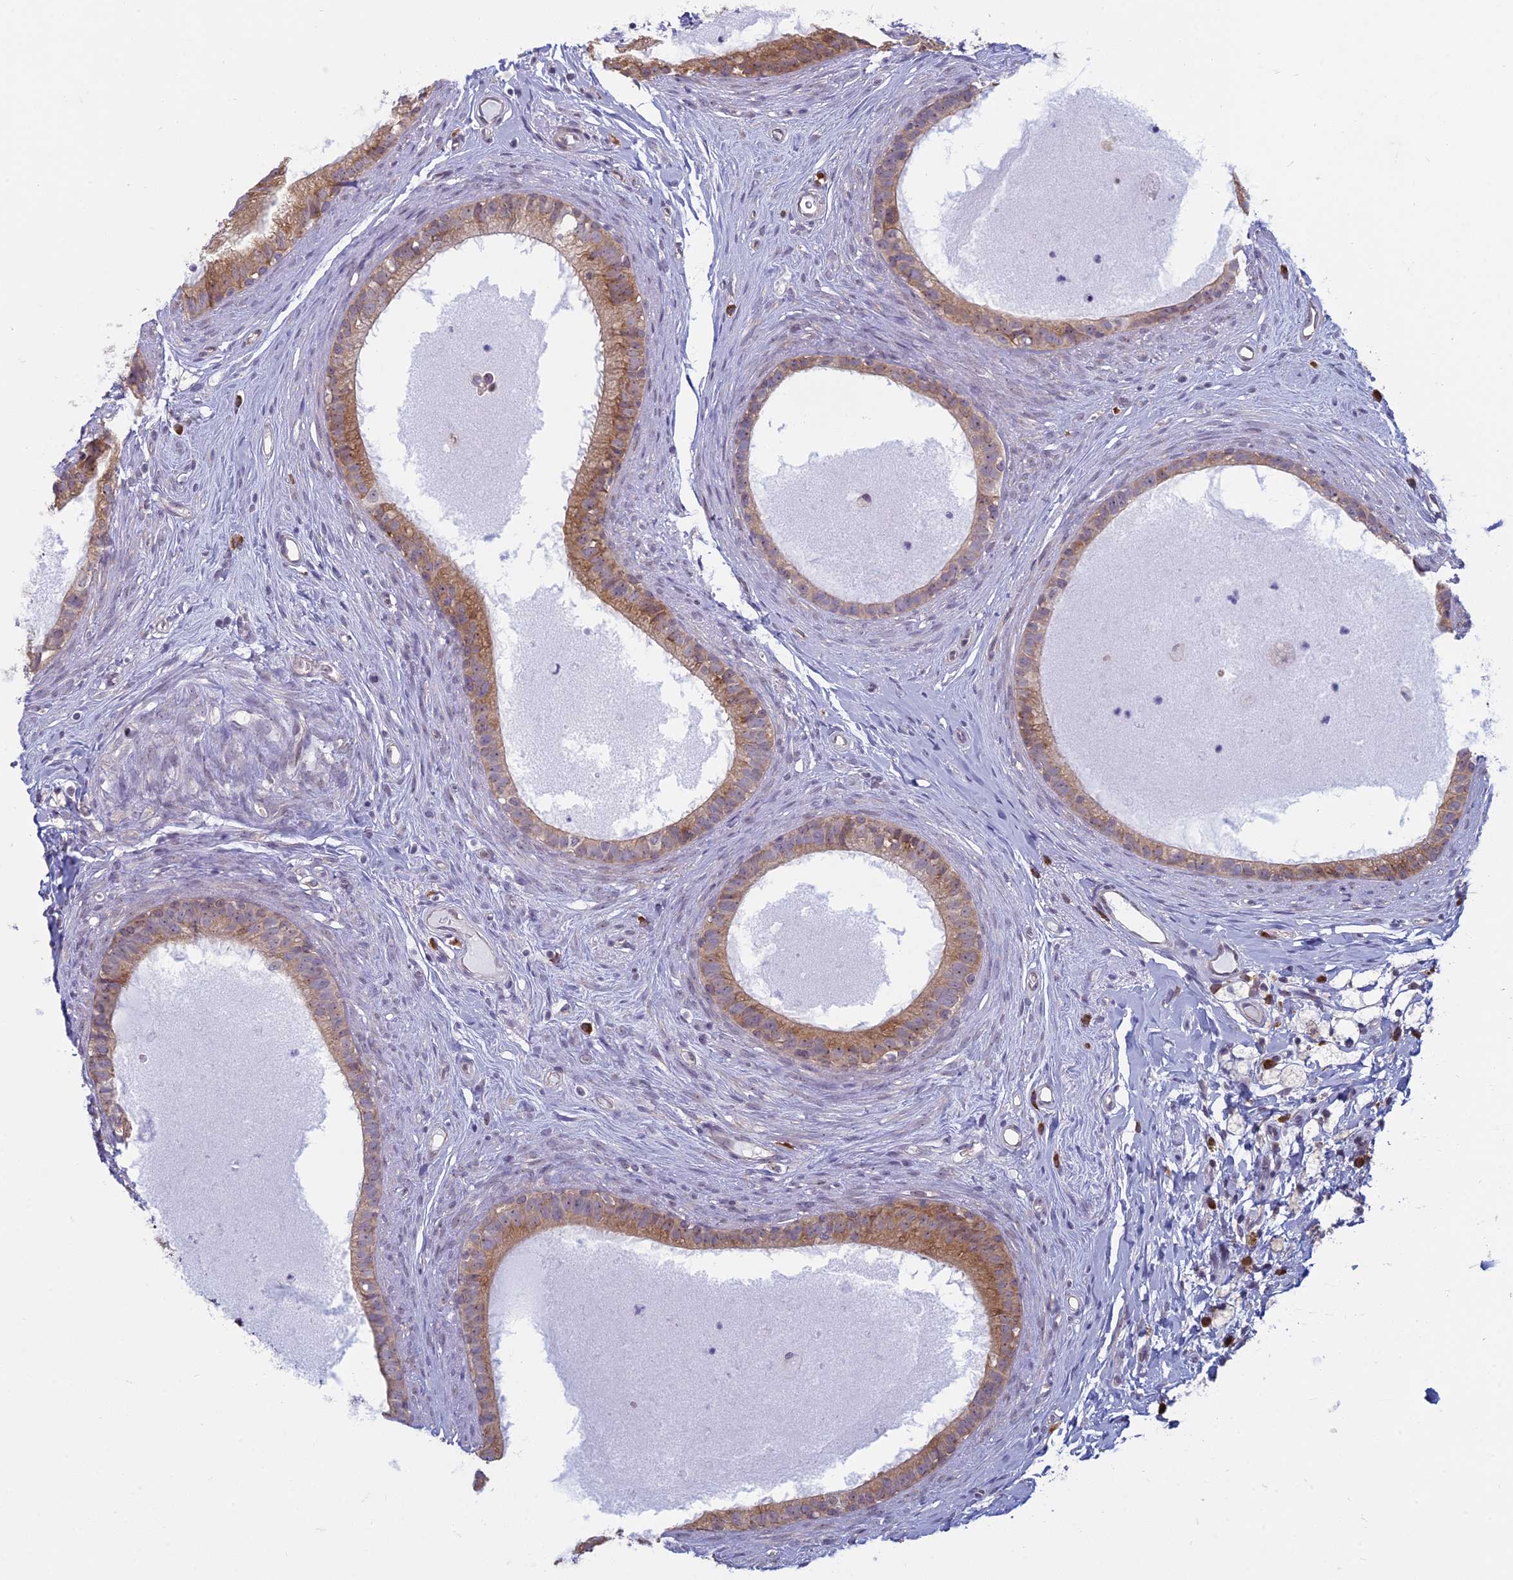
{"staining": {"intensity": "moderate", "quantity": ">75%", "location": "cytoplasmic/membranous"}, "tissue": "epididymis", "cell_type": "Glandular cells", "image_type": "normal", "snomed": [{"axis": "morphology", "description": "Normal tissue, NOS"}, {"axis": "topography", "description": "Epididymis"}], "caption": "This photomicrograph demonstrates unremarkable epididymis stained with immunohistochemistry (IHC) to label a protein in brown. The cytoplasmic/membranous of glandular cells show moderate positivity for the protein. Nuclei are counter-stained blue.", "gene": "RPS19BP1", "patient": {"sex": "male", "age": 80}}